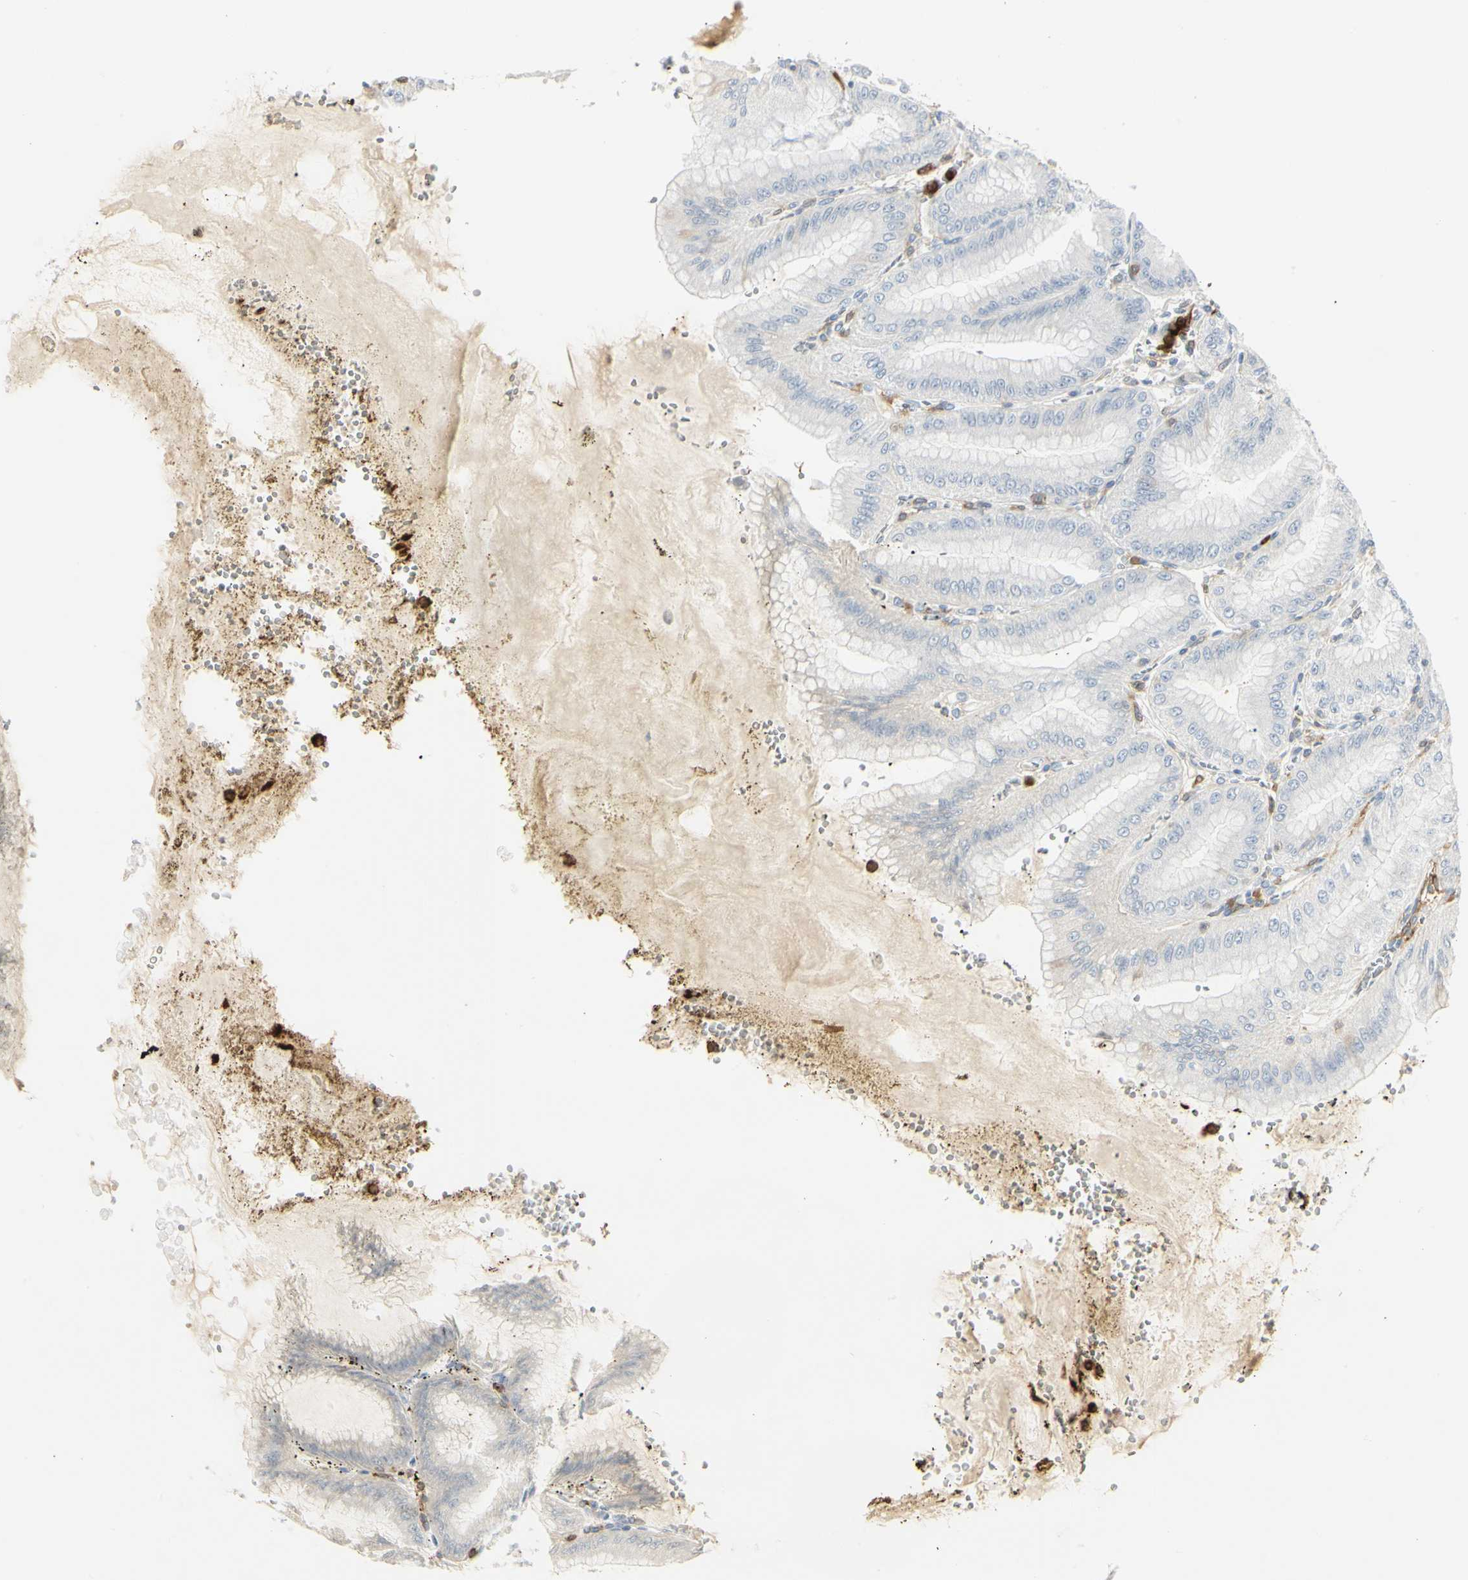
{"staining": {"intensity": "negative", "quantity": "none", "location": "none"}, "tissue": "stomach", "cell_type": "Glandular cells", "image_type": "normal", "snomed": [{"axis": "morphology", "description": "Normal tissue, NOS"}, {"axis": "topography", "description": "Stomach, lower"}], "caption": "Stomach was stained to show a protein in brown. There is no significant expression in glandular cells. (DAB (3,3'-diaminobenzidine) immunohistochemistry, high magnification).", "gene": "ITGB2", "patient": {"sex": "male", "age": 71}}